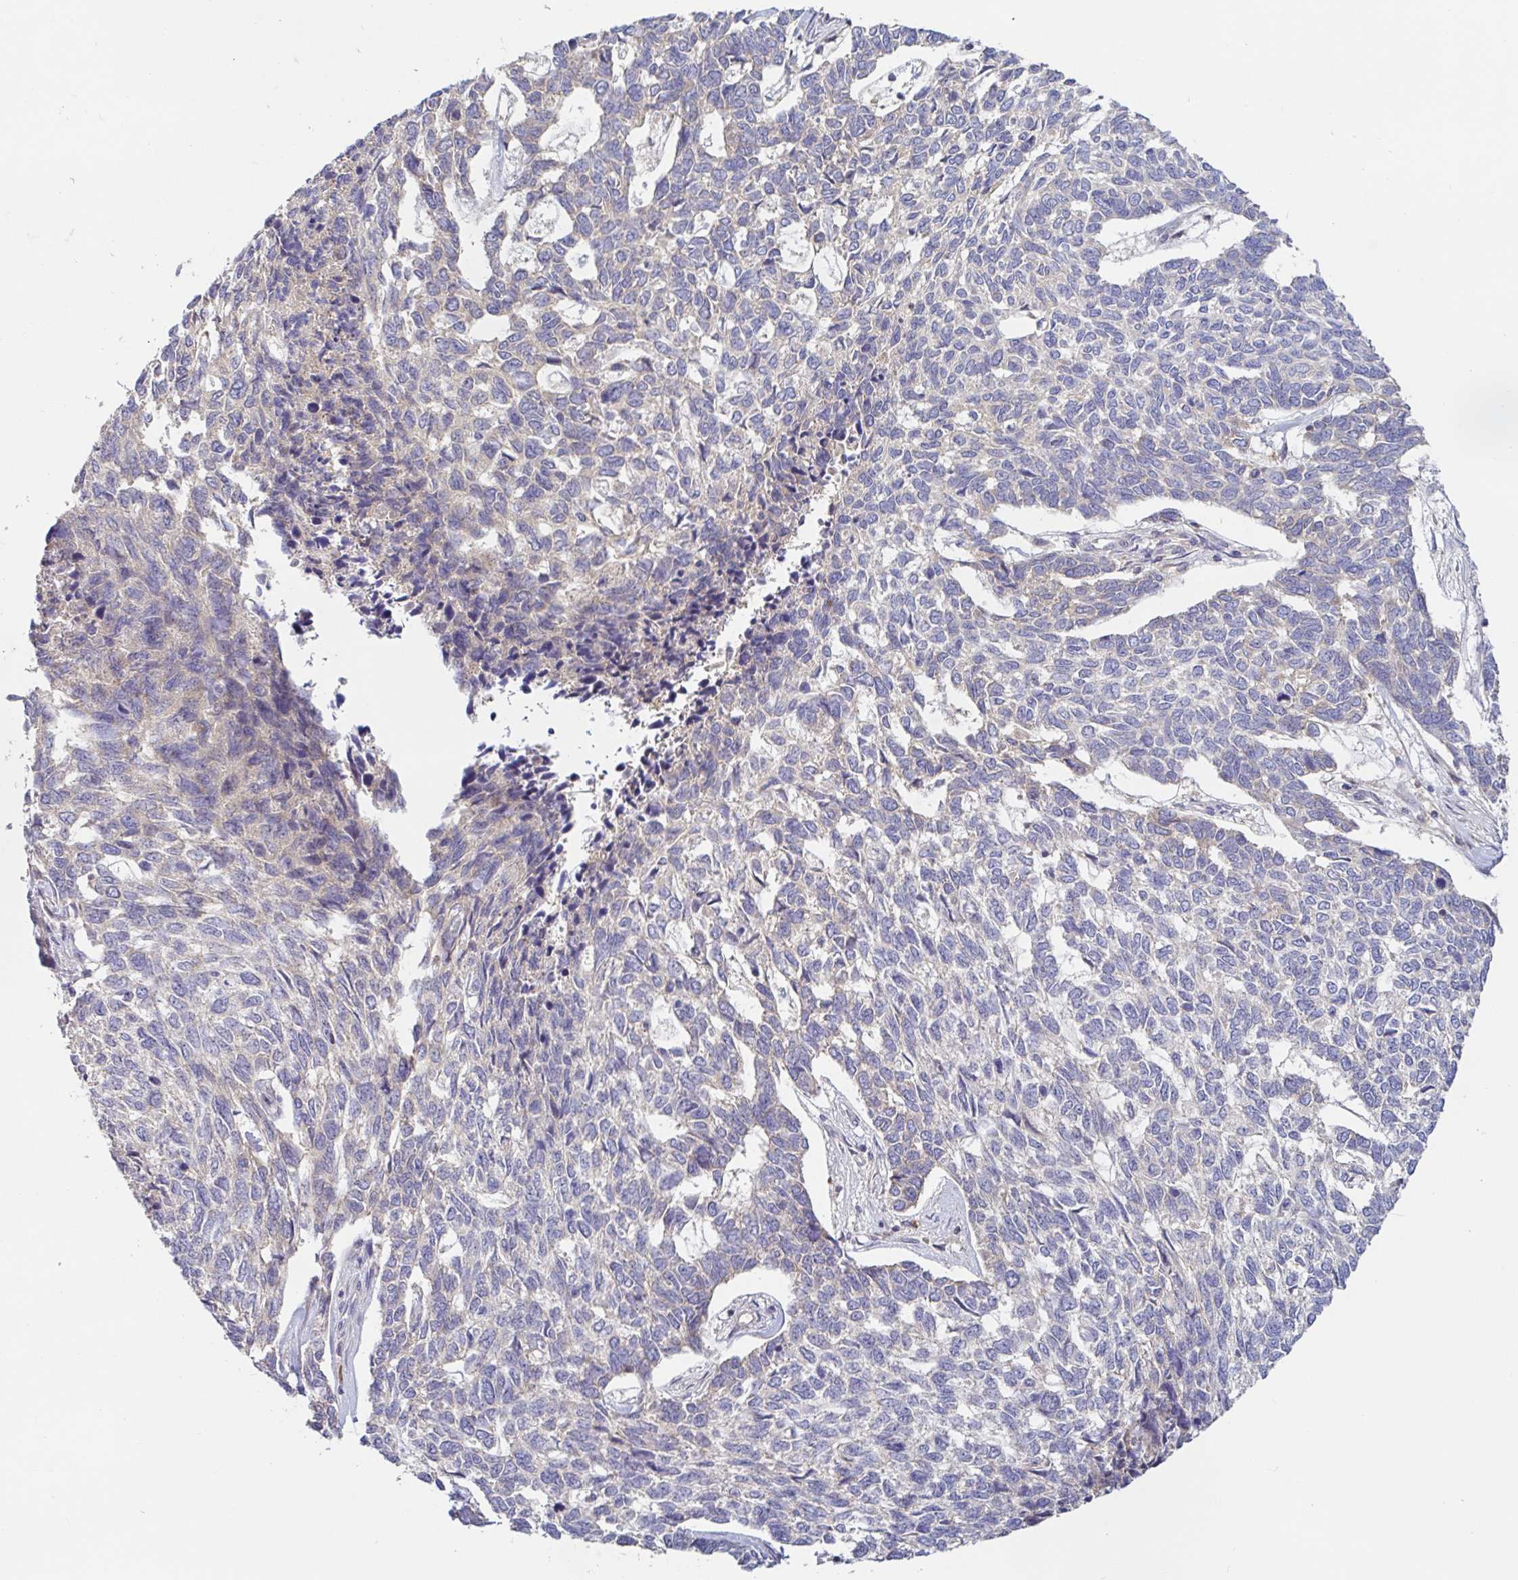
{"staining": {"intensity": "negative", "quantity": "none", "location": "none"}, "tissue": "skin cancer", "cell_type": "Tumor cells", "image_type": "cancer", "snomed": [{"axis": "morphology", "description": "Basal cell carcinoma"}, {"axis": "topography", "description": "Skin"}], "caption": "Immunohistochemistry (IHC) photomicrograph of human basal cell carcinoma (skin) stained for a protein (brown), which reveals no staining in tumor cells.", "gene": "LARP1", "patient": {"sex": "female", "age": 65}}